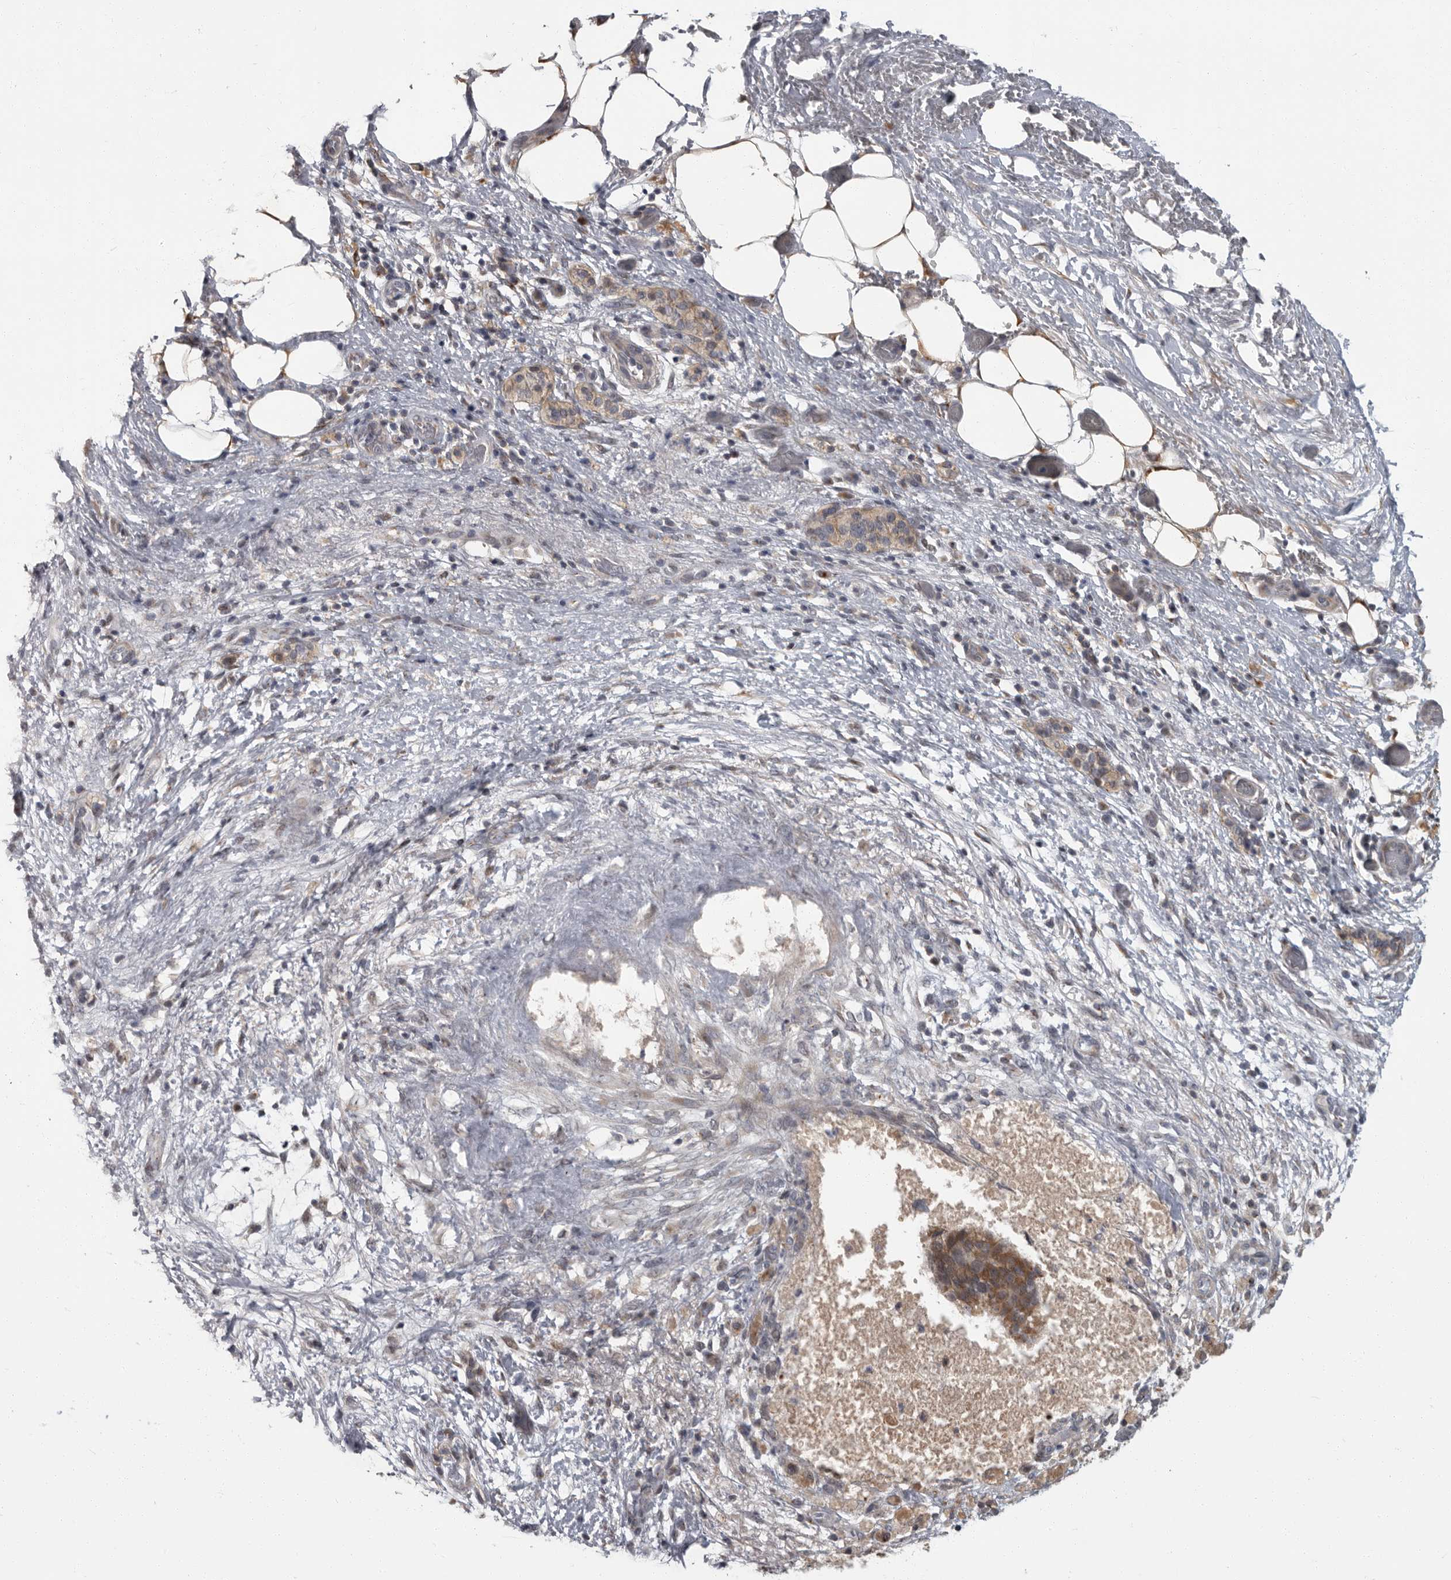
{"staining": {"intensity": "weak", "quantity": "25%-75%", "location": "cytoplasmic/membranous"}, "tissue": "pancreatic cancer", "cell_type": "Tumor cells", "image_type": "cancer", "snomed": [{"axis": "morphology", "description": "Adenocarcinoma, NOS"}, {"axis": "topography", "description": "Pancreas"}], "caption": "About 25%-75% of tumor cells in pancreatic cancer demonstrate weak cytoplasmic/membranous protein positivity as visualized by brown immunohistochemical staining.", "gene": "PDE7A", "patient": {"sex": "female", "age": 78}}